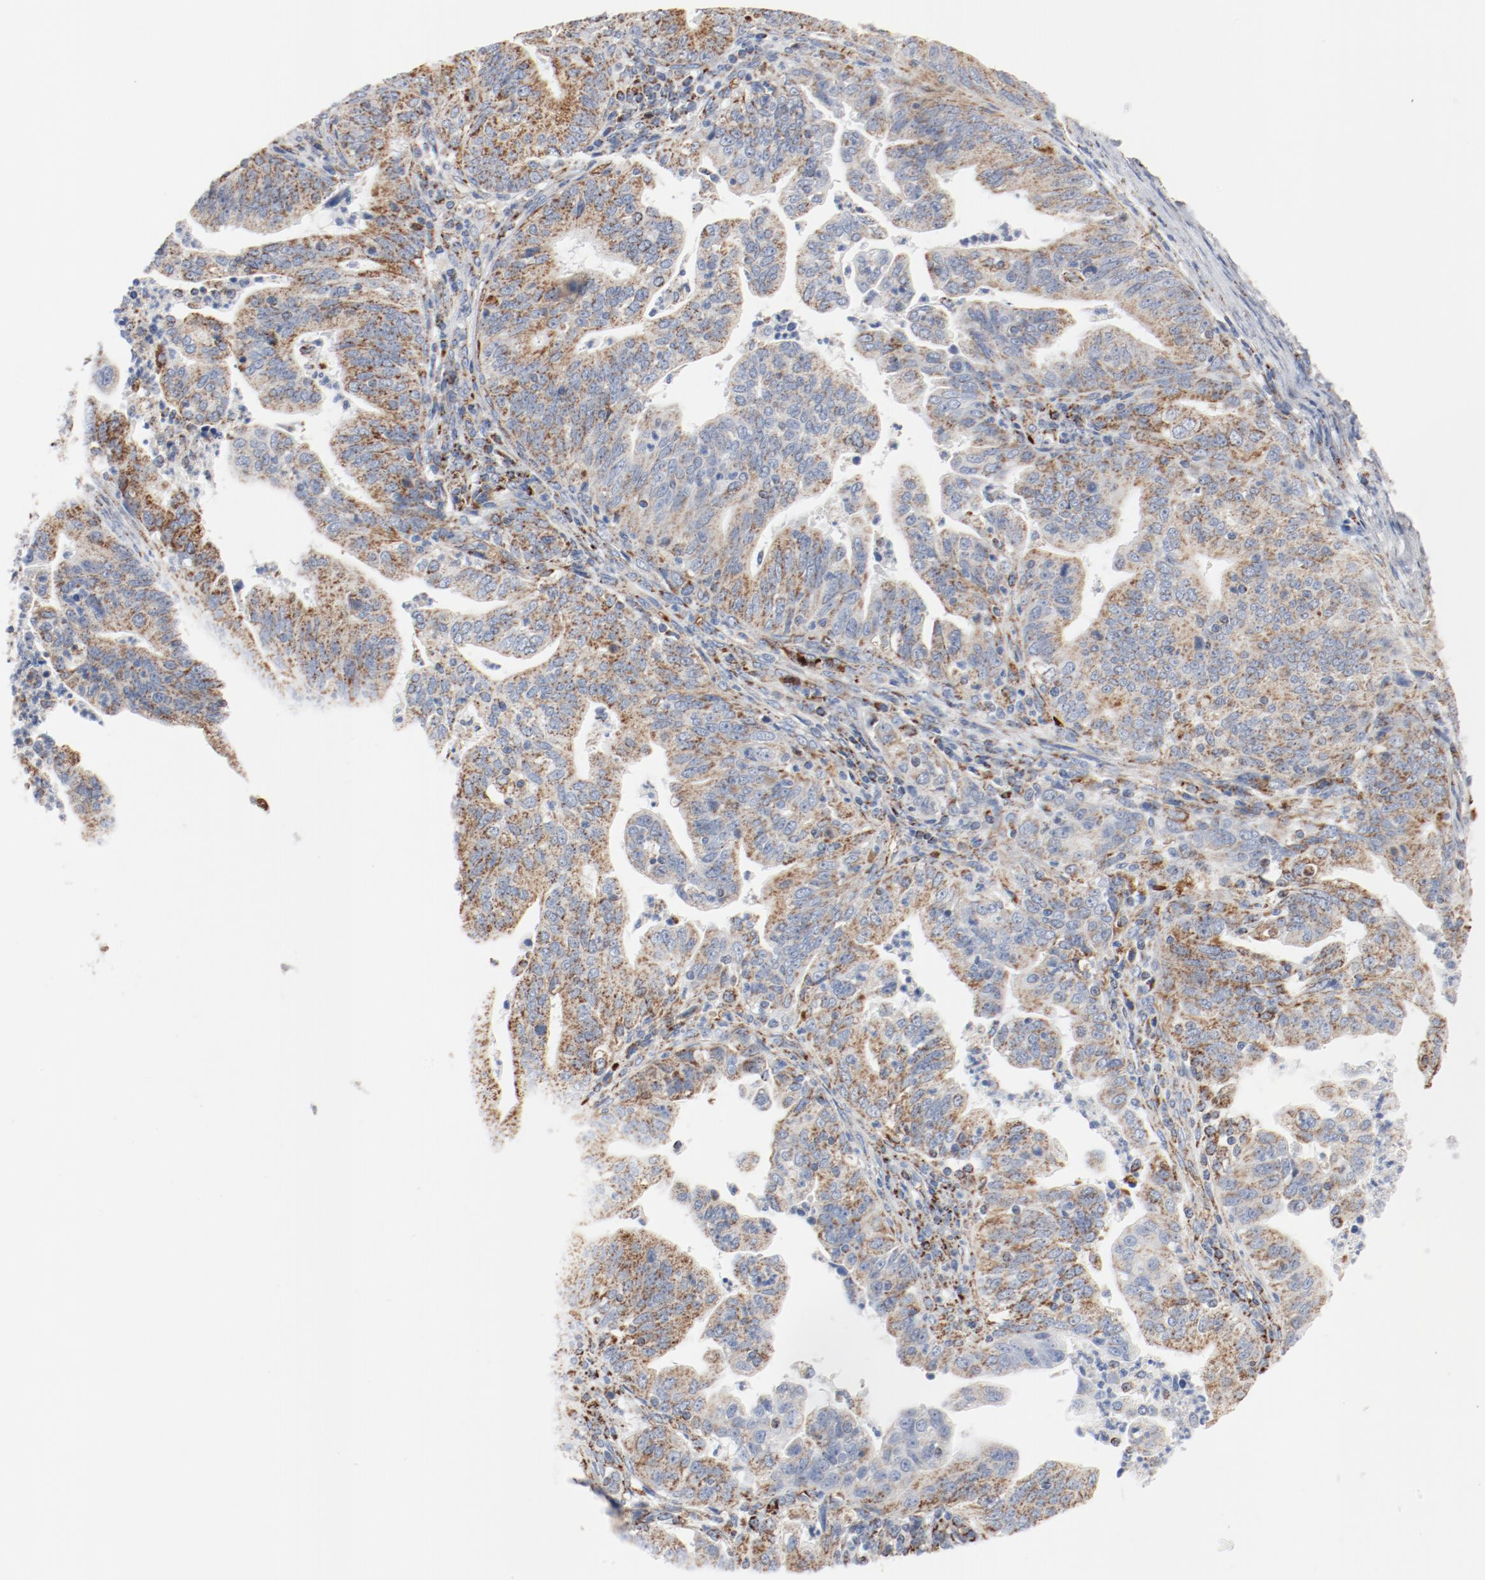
{"staining": {"intensity": "moderate", "quantity": ">75%", "location": "cytoplasmic/membranous"}, "tissue": "stomach cancer", "cell_type": "Tumor cells", "image_type": "cancer", "snomed": [{"axis": "morphology", "description": "Adenocarcinoma, NOS"}, {"axis": "topography", "description": "Stomach, upper"}], "caption": "Adenocarcinoma (stomach) stained for a protein displays moderate cytoplasmic/membranous positivity in tumor cells.", "gene": "NDUFB8", "patient": {"sex": "female", "age": 50}}